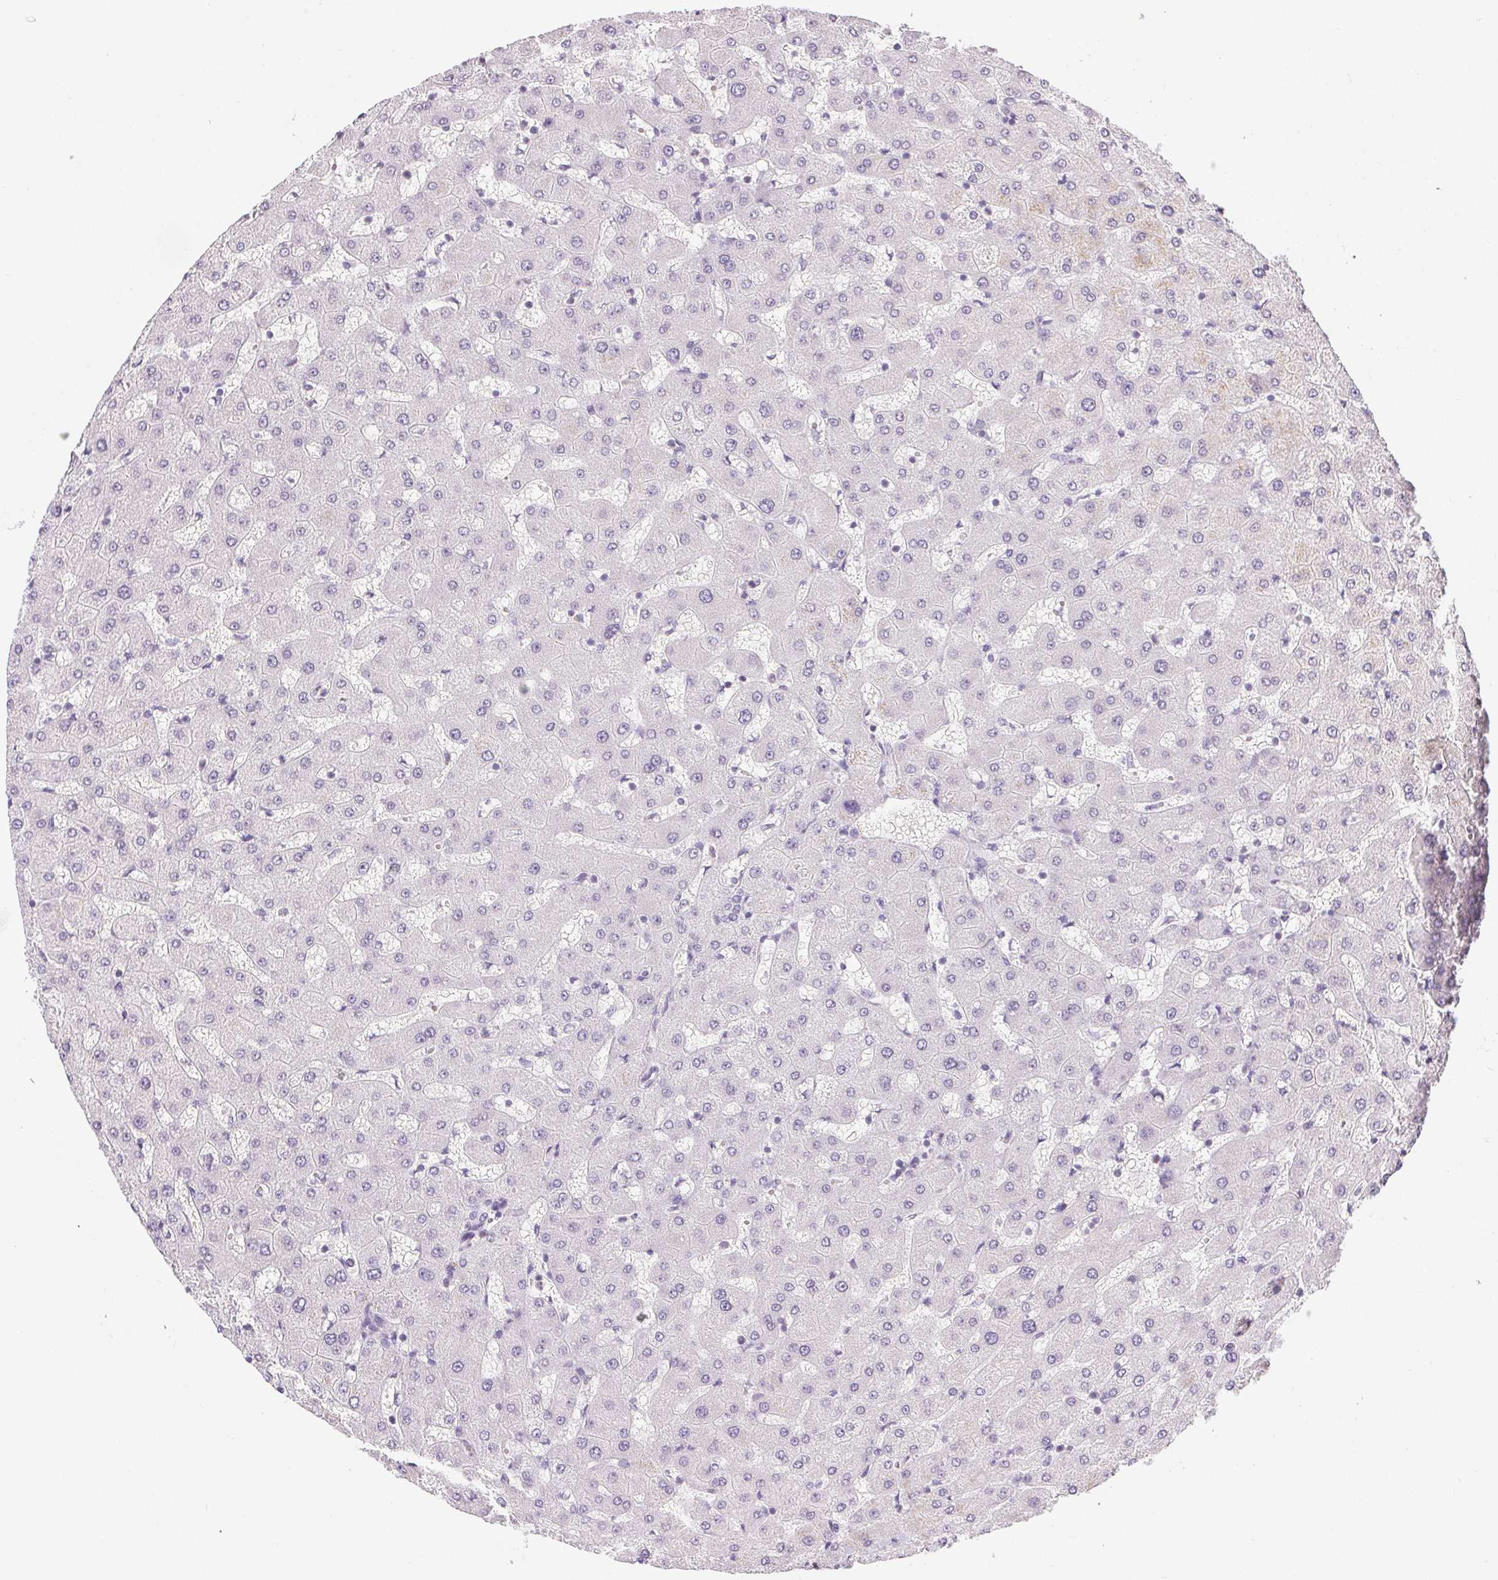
{"staining": {"intensity": "negative", "quantity": "none", "location": "none"}, "tissue": "liver", "cell_type": "Cholangiocytes", "image_type": "normal", "snomed": [{"axis": "morphology", "description": "Normal tissue, NOS"}, {"axis": "topography", "description": "Liver"}], "caption": "High magnification brightfield microscopy of normal liver stained with DAB (brown) and counterstained with hematoxylin (blue): cholangiocytes show no significant positivity. (DAB immunohistochemistry (IHC) with hematoxylin counter stain).", "gene": "PRL", "patient": {"sex": "female", "age": 63}}